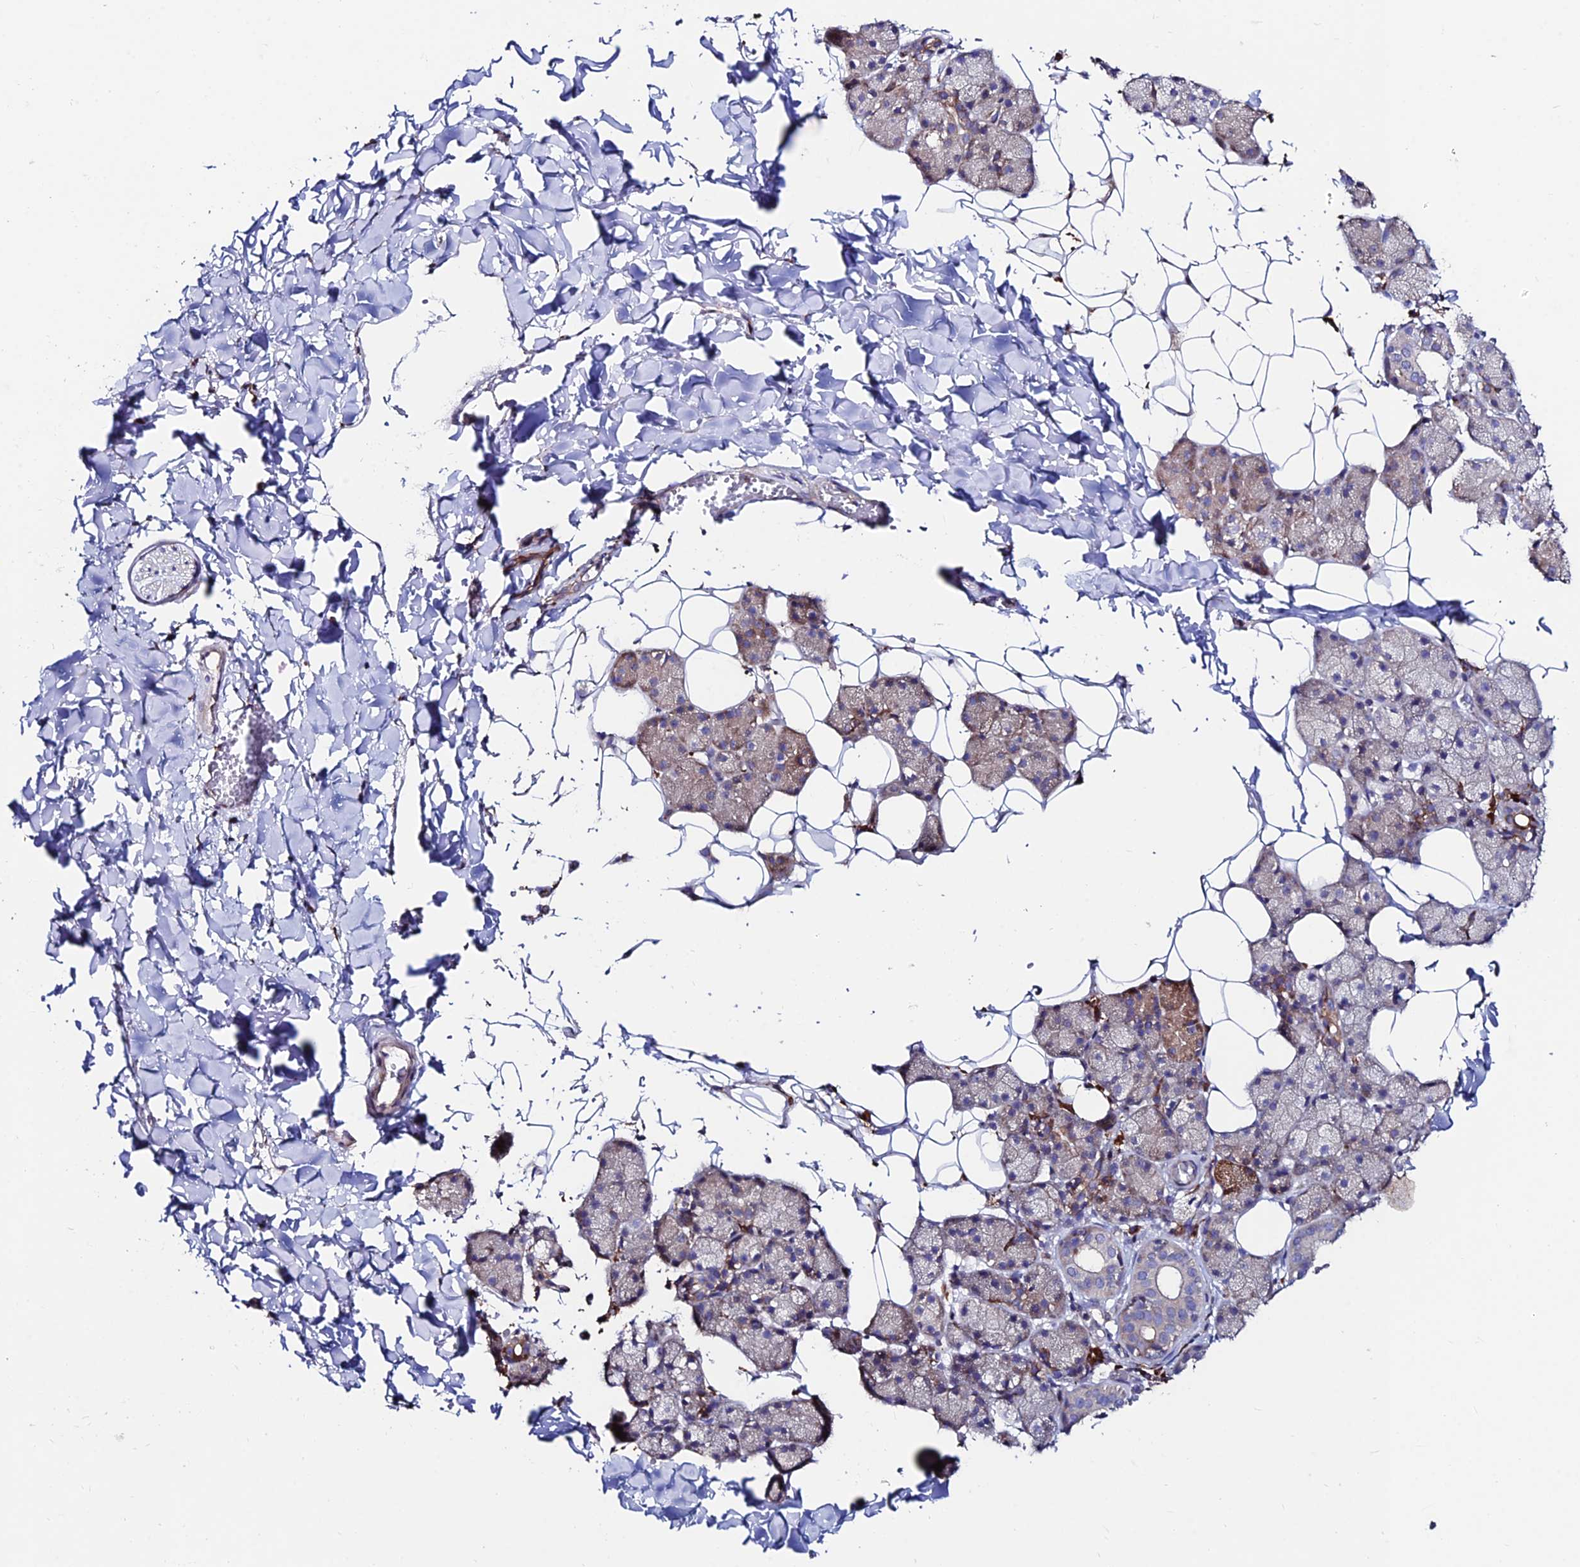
{"staining": {"intensity": "moderate", "quantity": "<25%", "location": "cytoplasmic/membranous"}, "tissue": "salivary gland", "cell_type": "Glandular cells", "image_type": "normal", "snomed": [{"axis": "morphology", "description": "Normal tissue, NOS"}, {"axis": "topography", "description": "Salivary gland"}], "caption": "Protein expression analysis of normal human salivary gland reveals moderate cytoplasmic/membranous staining in about <25% of glandular cells. The protein of interest is shown in brown color, while the nuclei are stained blue.", "gene": "EIF3K", "patient": {"sex": "female", "age": 33}}